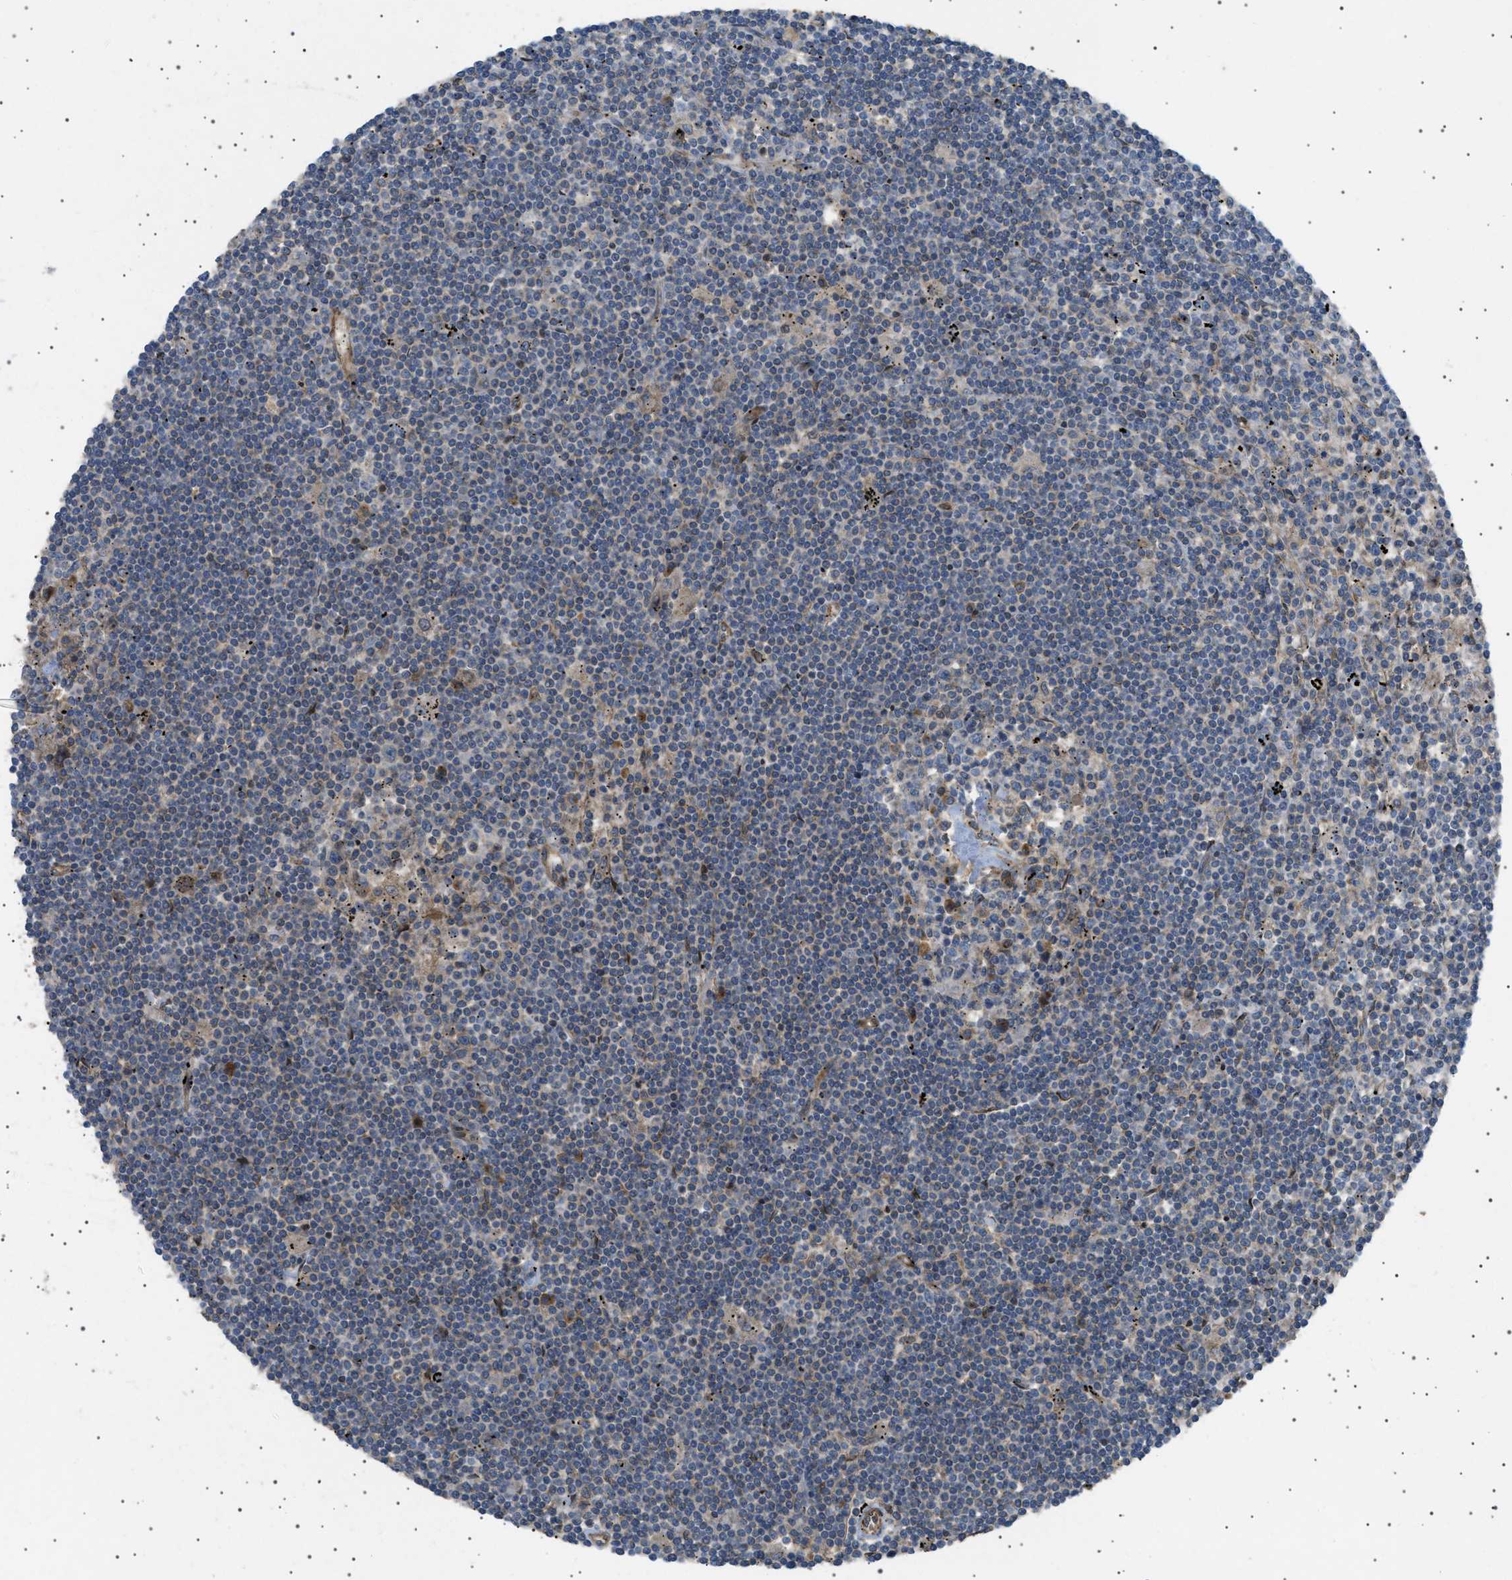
{"staining": {"intensity": "negative", "quantity": "none", "location": "none"}, "tissue": "lymphoma", "cell_type": "Tumor cells", "image_type": "cancer", "snomed": [{"axis": "morphology", "description": "Malignant lymphoma, non-Hodgkin's type, Low grade"}, {"axis": "topography", "description": "Spleen"}], "caption": "Immunohistochemical staining of human lymphoma exhibits no significant staining in tumor cells. (Immunohistochemistry (ihc), brightfield microscopy, high magnification).", "gene": "CCDC186", "patient": {"sex": "male", "age": 76}}